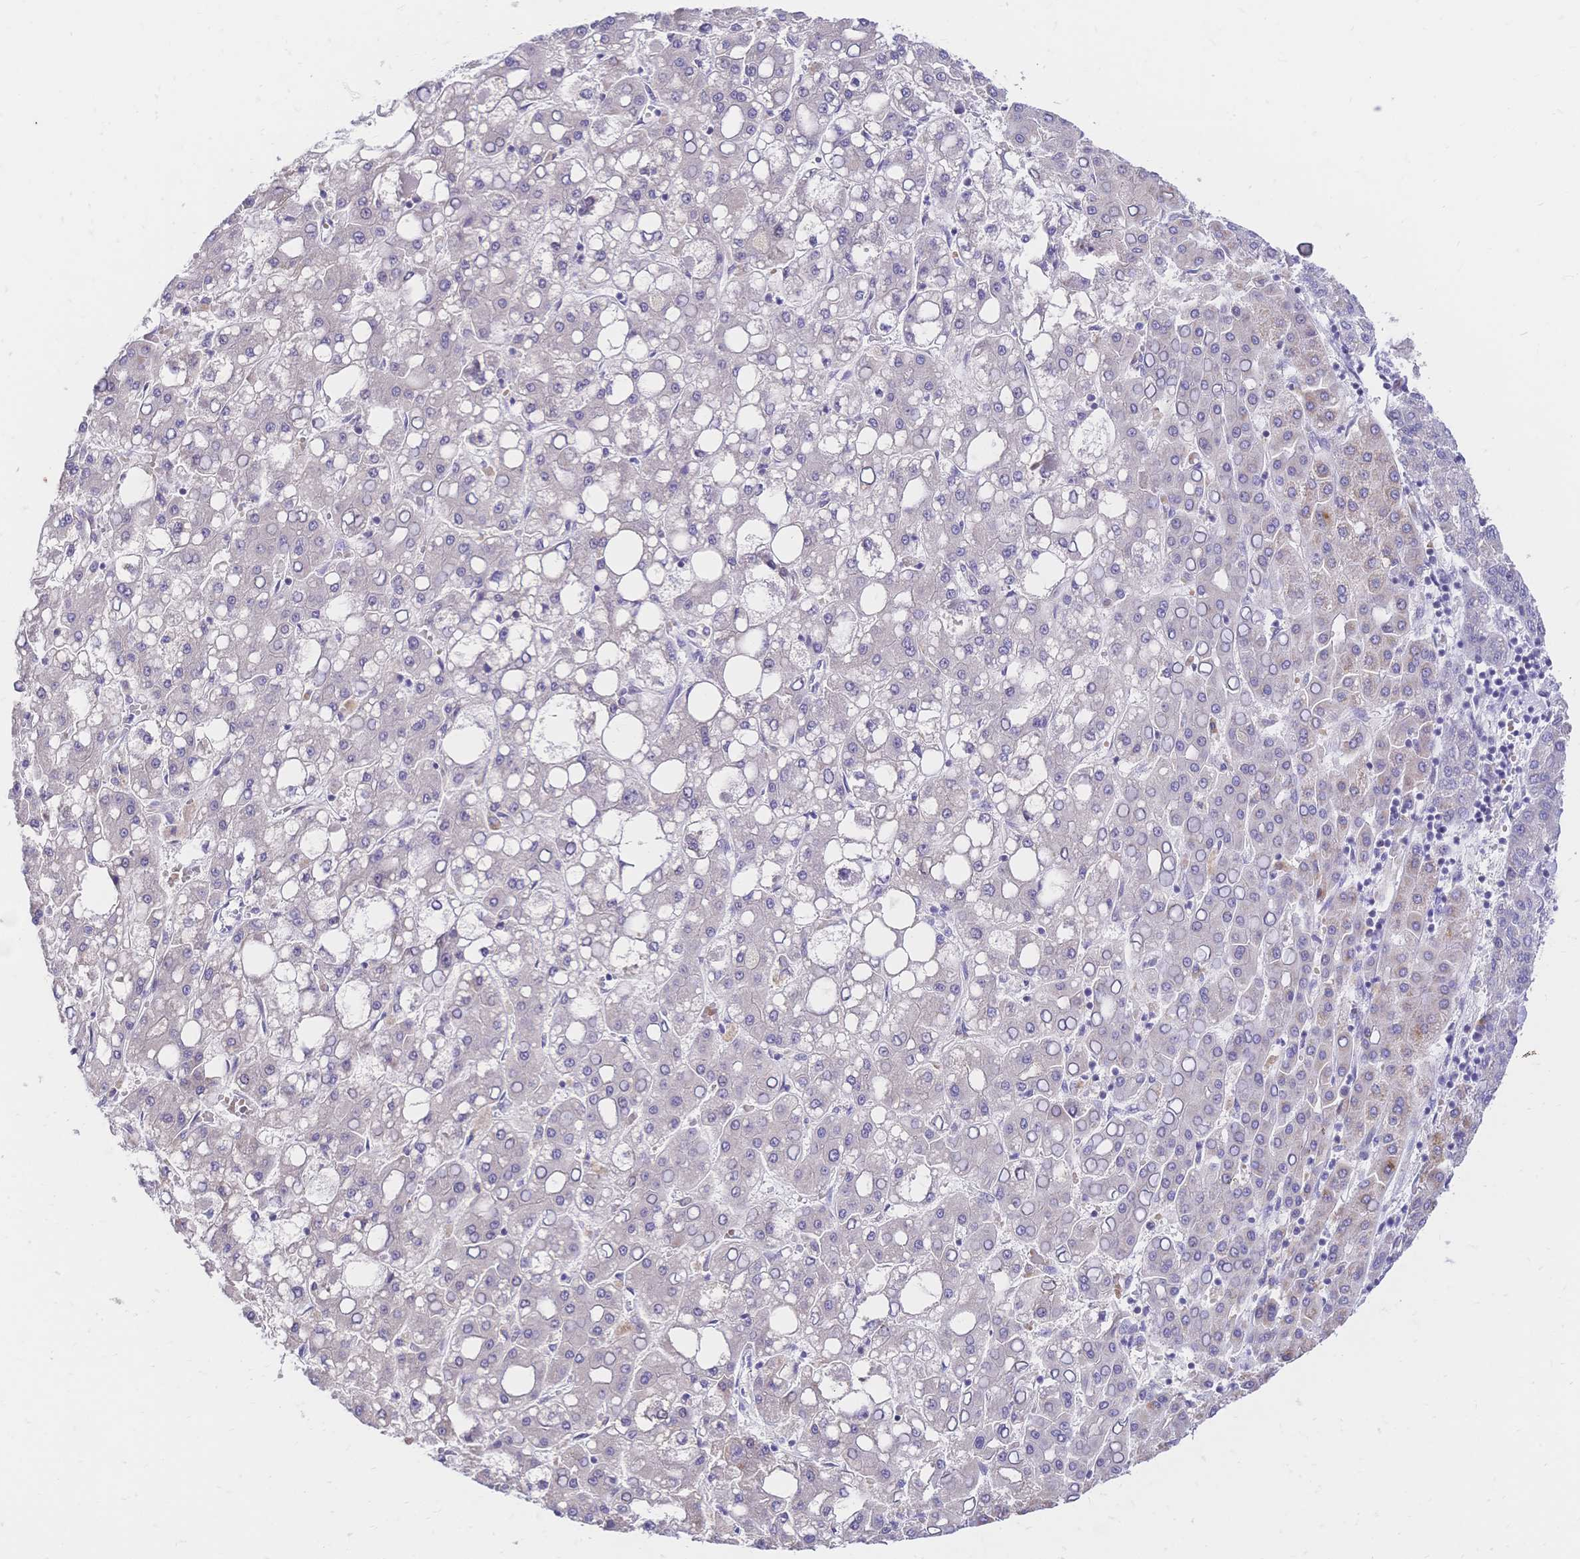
{"staining": {"intensity": "weak", "quantity": "<25%", "location": "cytoplasmic/membranous"}, "tissue": "liver cancer", "cell_type": "Tumor cells", "image_type": "cancer", "snomed": [{"axis": "morphology", "description": "Carcinoma, Hepatocellular, NOS"}, {"axis": "topography", "description": "Liver"}], "caption": "There is no significant staining in tumor cells of liver cancer.", "gene": "CLEC18B", "patient": {"sex": "male", "age": 65}}